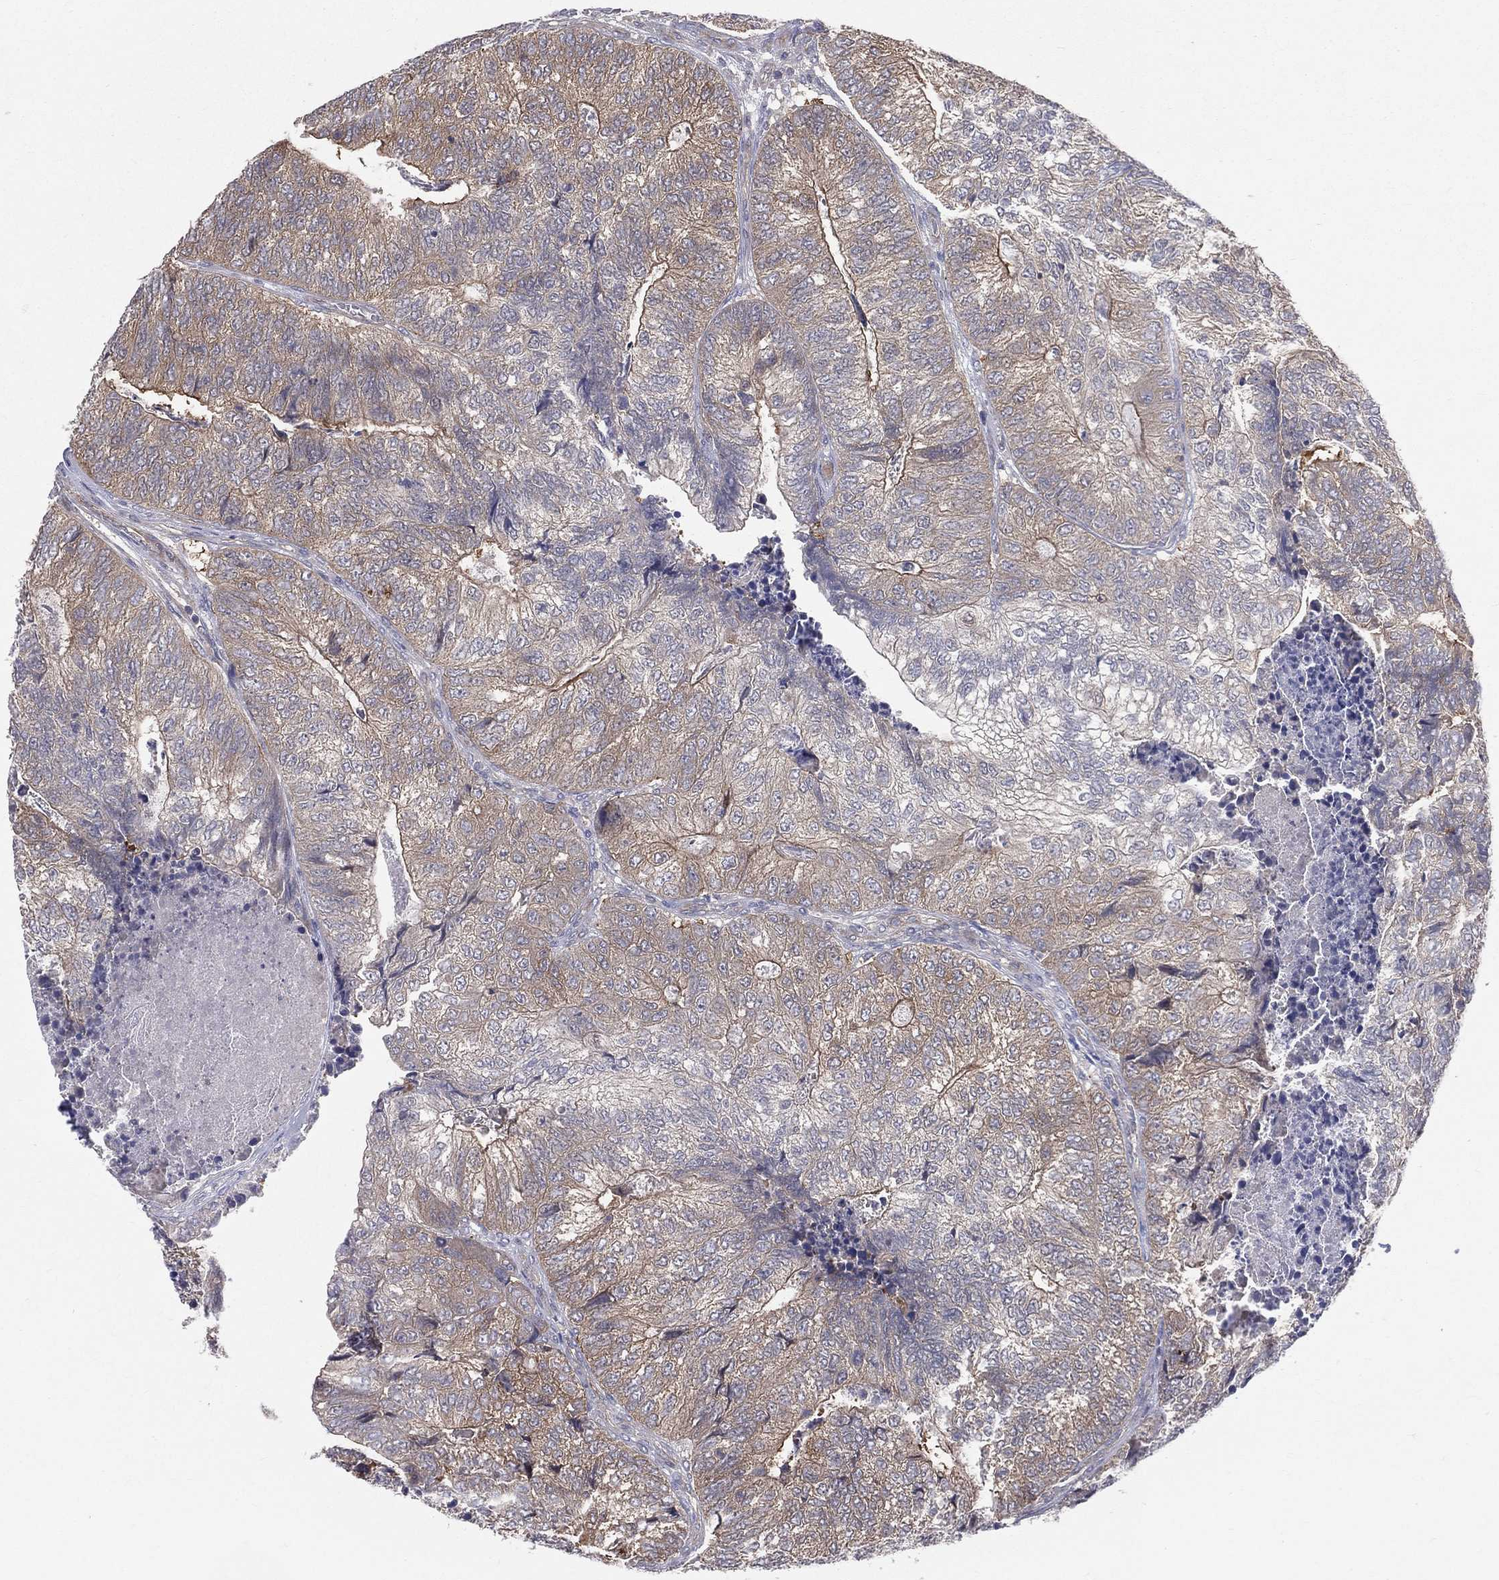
{"staining": {"intensity": "weak", "quantity": ">75%", "location": "cytoplasmic/membranous"}, "tissue": "colorectal cancer", "cell_type": "Tumor cells", "image_type": "cancer", "snomed": [{"axis": "morphology", "description": "Adenocarcinoma, NOS"}, {"axis": "topography", "description": "Colon"}], "caption": "This is an image of immunohistochemistry staining of colorectal cancer, which shows weak positivity in the cytoplasmic/membranous of tumor cells.", "gene": "POMZP3", "patient": {"sex": "female", "age": 67}}